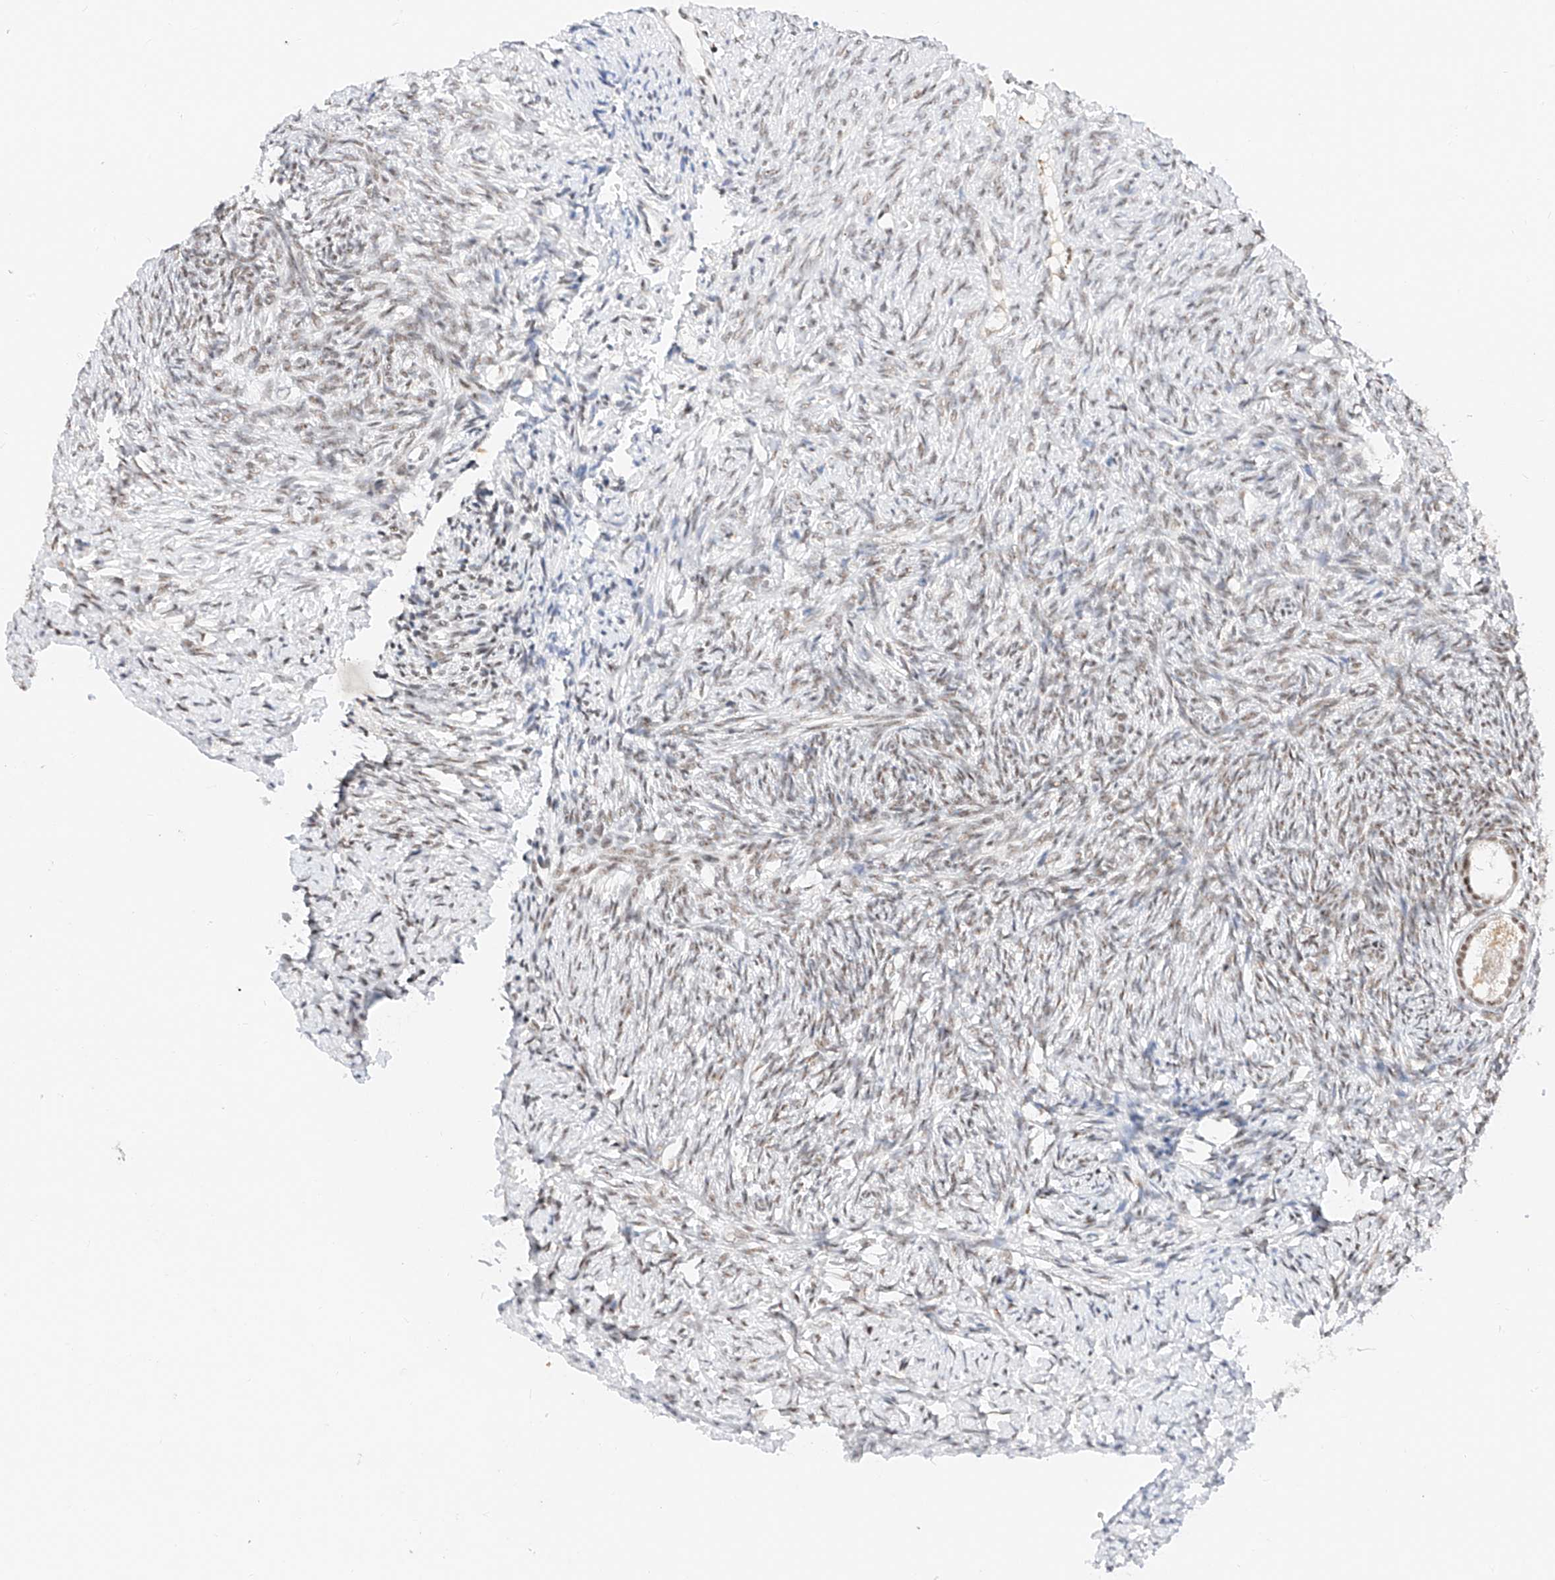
{"staining": {"intensity": "moderate", "quantity": ">75%", "location": "nuclear"}, "tissue": "ovary", "cell_type": "Follicle cells", "image_type": "normal", "snomed": [{"axis": "morphology", "description": "Normal tissue, NOS"}, {"axis": "topography", "description": "Ovary"}], "caption": "Brown immunohistochemical staining in unremarkable ovary shows moderate nuclear positivity in approximately >75% of follicle cells.", "gene": "NRF1", "patient": {"sex": "female", "age": 41}}